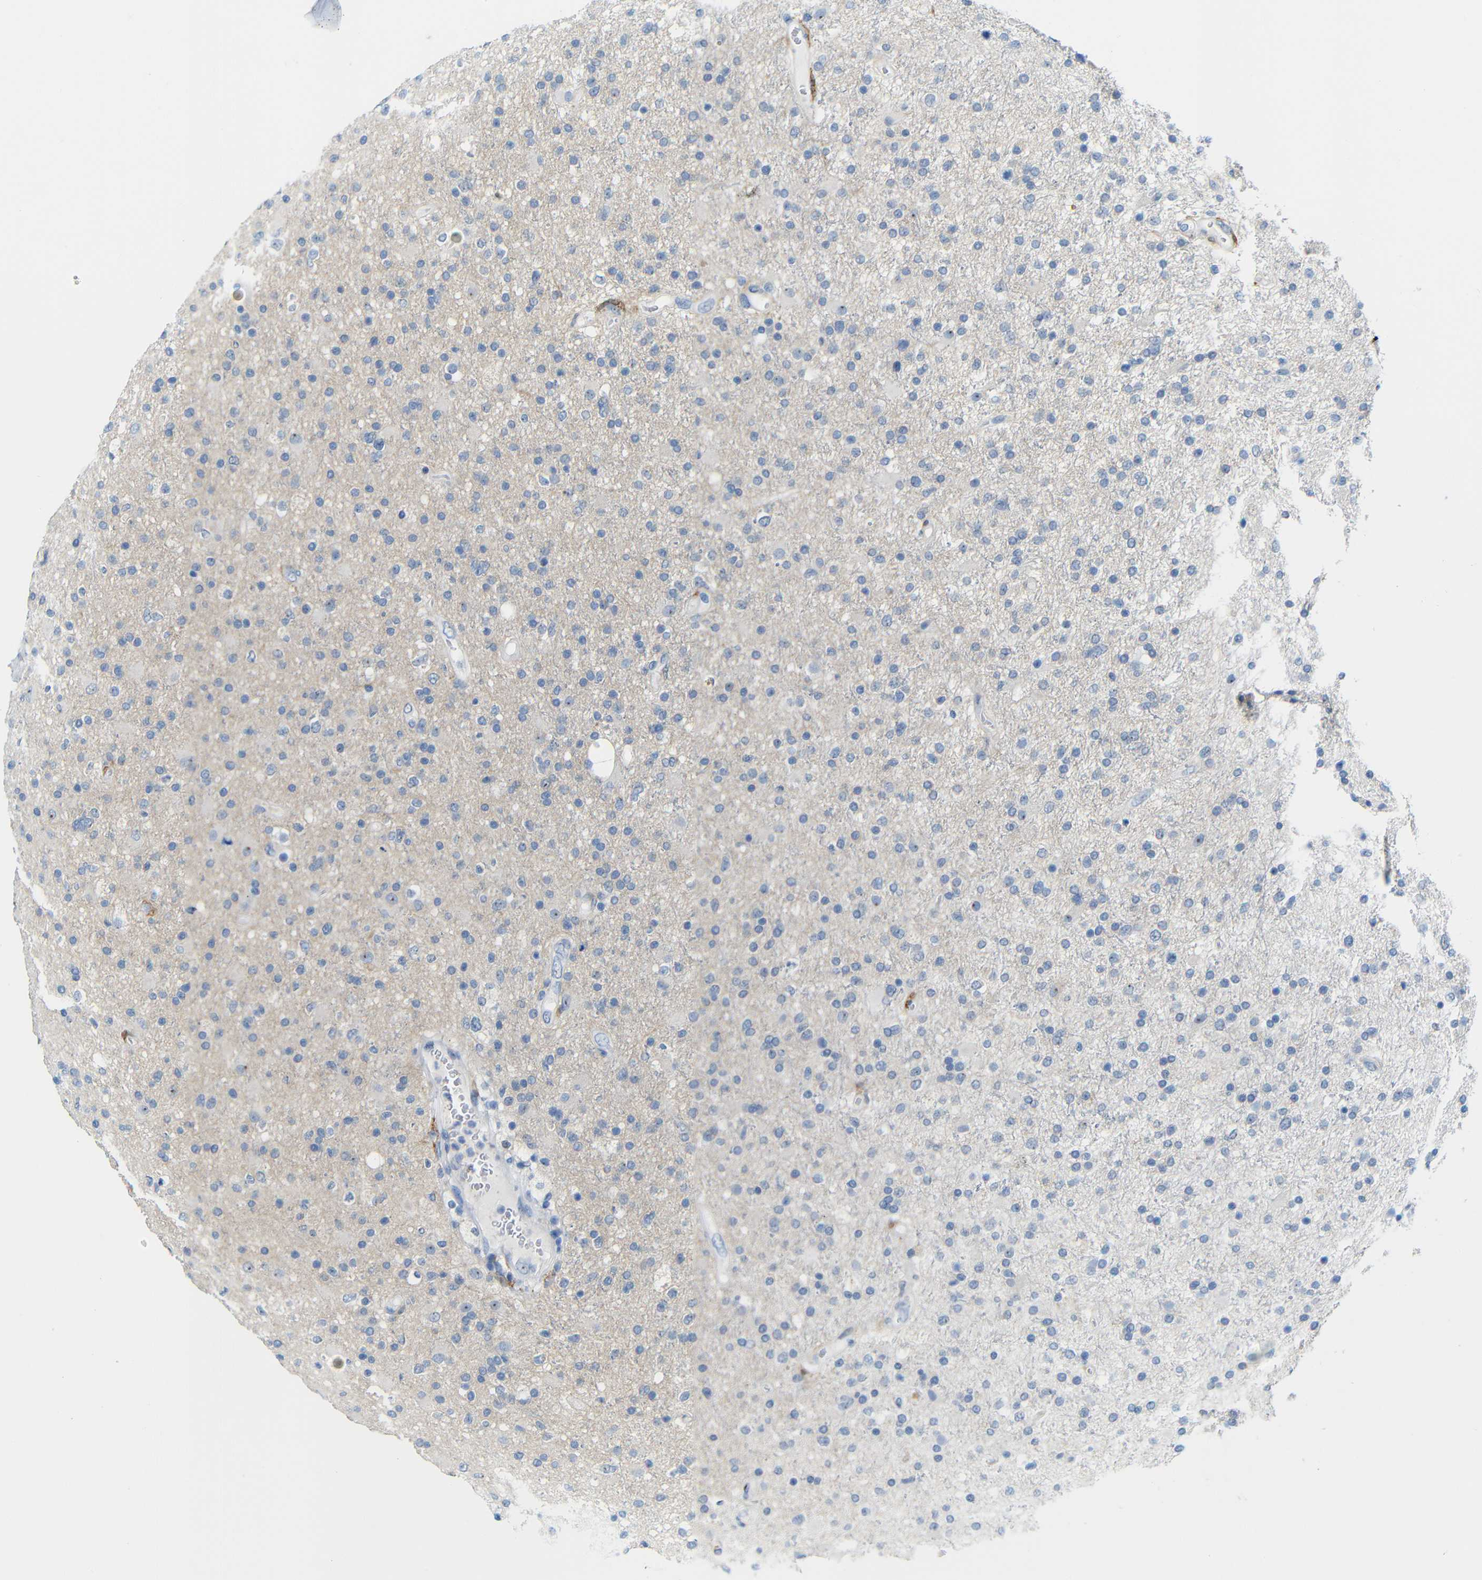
{"staining": {"intensity": "moderate", "quantity": "<25%", "location": "nuclear"}, "tissue": "glioma", "cell_type": "Tumor cells", "image_type": "cancer", "snomed": [{"axis": "morphology", "description": "Glioma, malignant, High grade"}, {"axis": "topography", "description": "Brain"}], "caption": "There is low levels of moderate nuclear positivity in tumor cells of glioma, as demonstrated by immunohistochemical staining (brown color).", "gene": "C1orf210", "patient": {"sex": "male", "age": 33}}